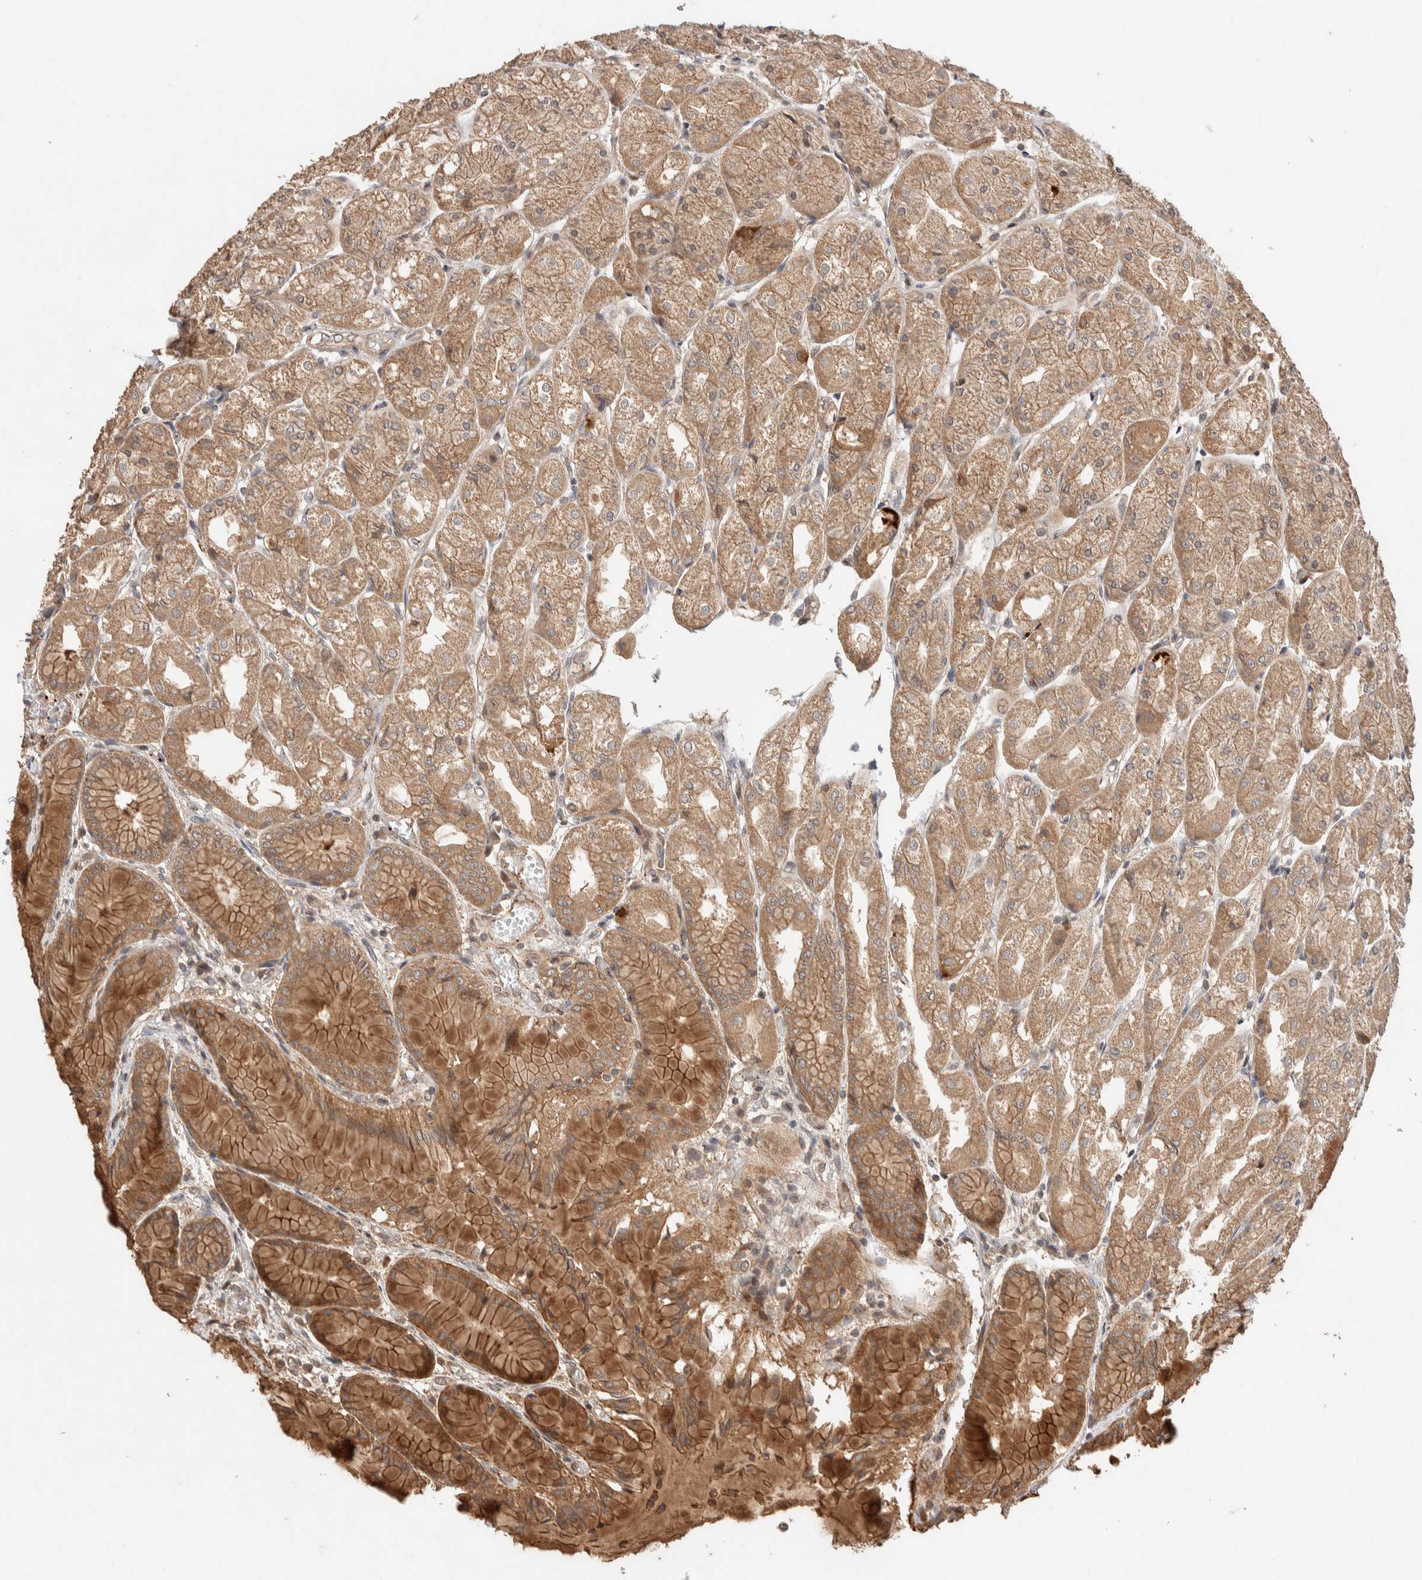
{"staining": {"intensity": "moderate", "quantity": ">75%", "location": "cytoplasmic/membranous"}, "tissue": "stomach", "cell_type": "Glandular cells", "image_type": "normal", "snomed": [{"axis": "morphology", "description": "Normal tissue, NOS"}, {"axis": "topography", "description": "Stomach, upper"}], "caption": "IHC micrograph of normal human stomach stained for a protein (brown), which exhibits medium levels of moderate cytoplasmic/membranous expression in about >75% of glandular cells.", "gene": "PRDM15", "patient": {"sex": "male", "age": 72}}